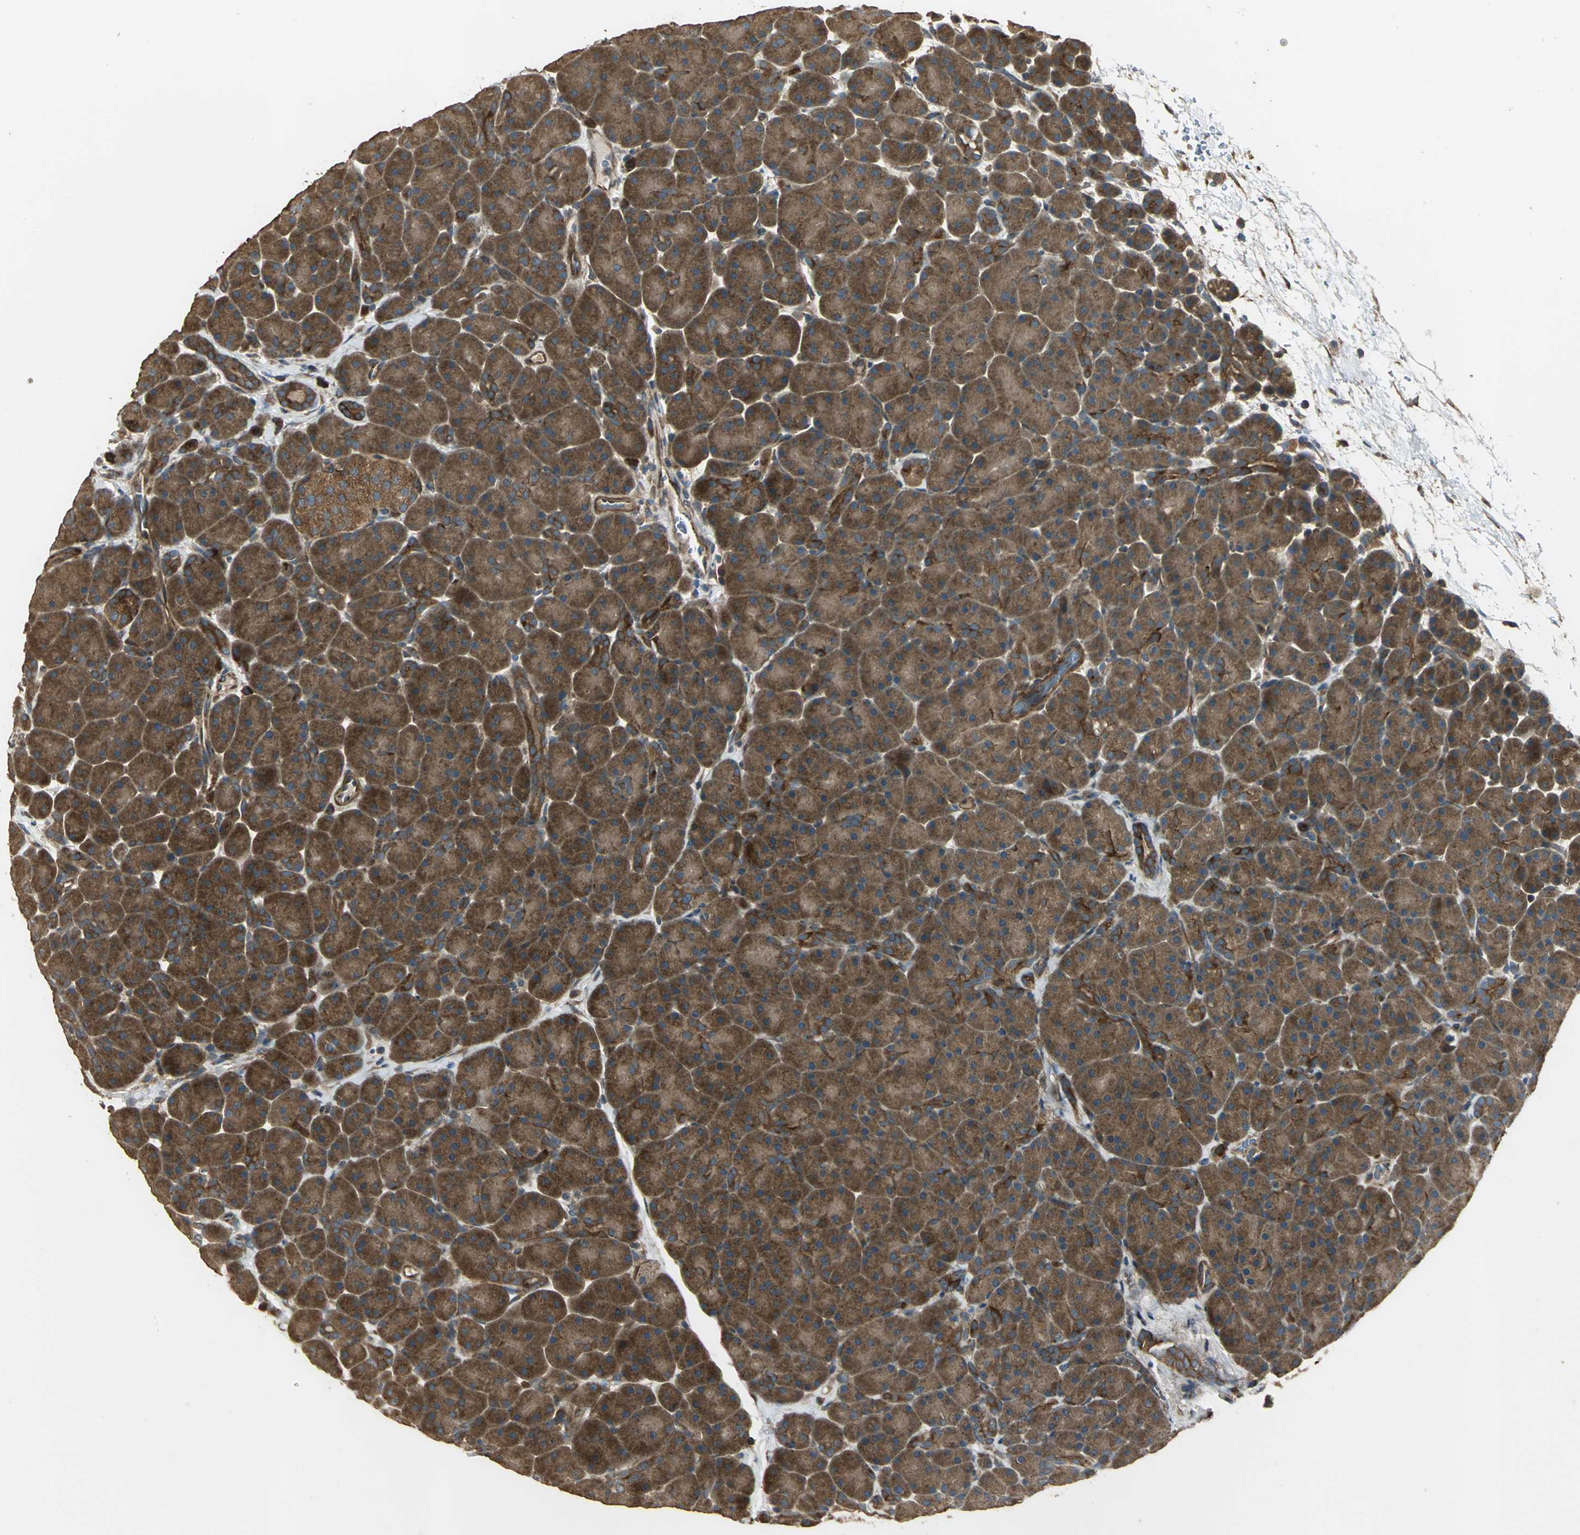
{"staining": {"intensity": "strong", "quantity": ">75%", "location": "cytoplasmic/membranous"}, "tissue": "pancreas", "cell_type": "Exocrine glandular cells", "image_type": "normal", "snomed": [{"axis": "morphology", "description": "Normal tissue, NOS"}, {"axis": "topography", "description": "Pancreas"}], "caption": "Normal pancreas reveals strong cytoplasmic/membranous staining in about >75% of exocrine glandular cells, visualized by immunohistochemistry. Immunohistochemistry stains the protein in brown and the nuclei are stained blue.", "gene": "KANK1", "patient": {"sex": "male", "age": 66}}